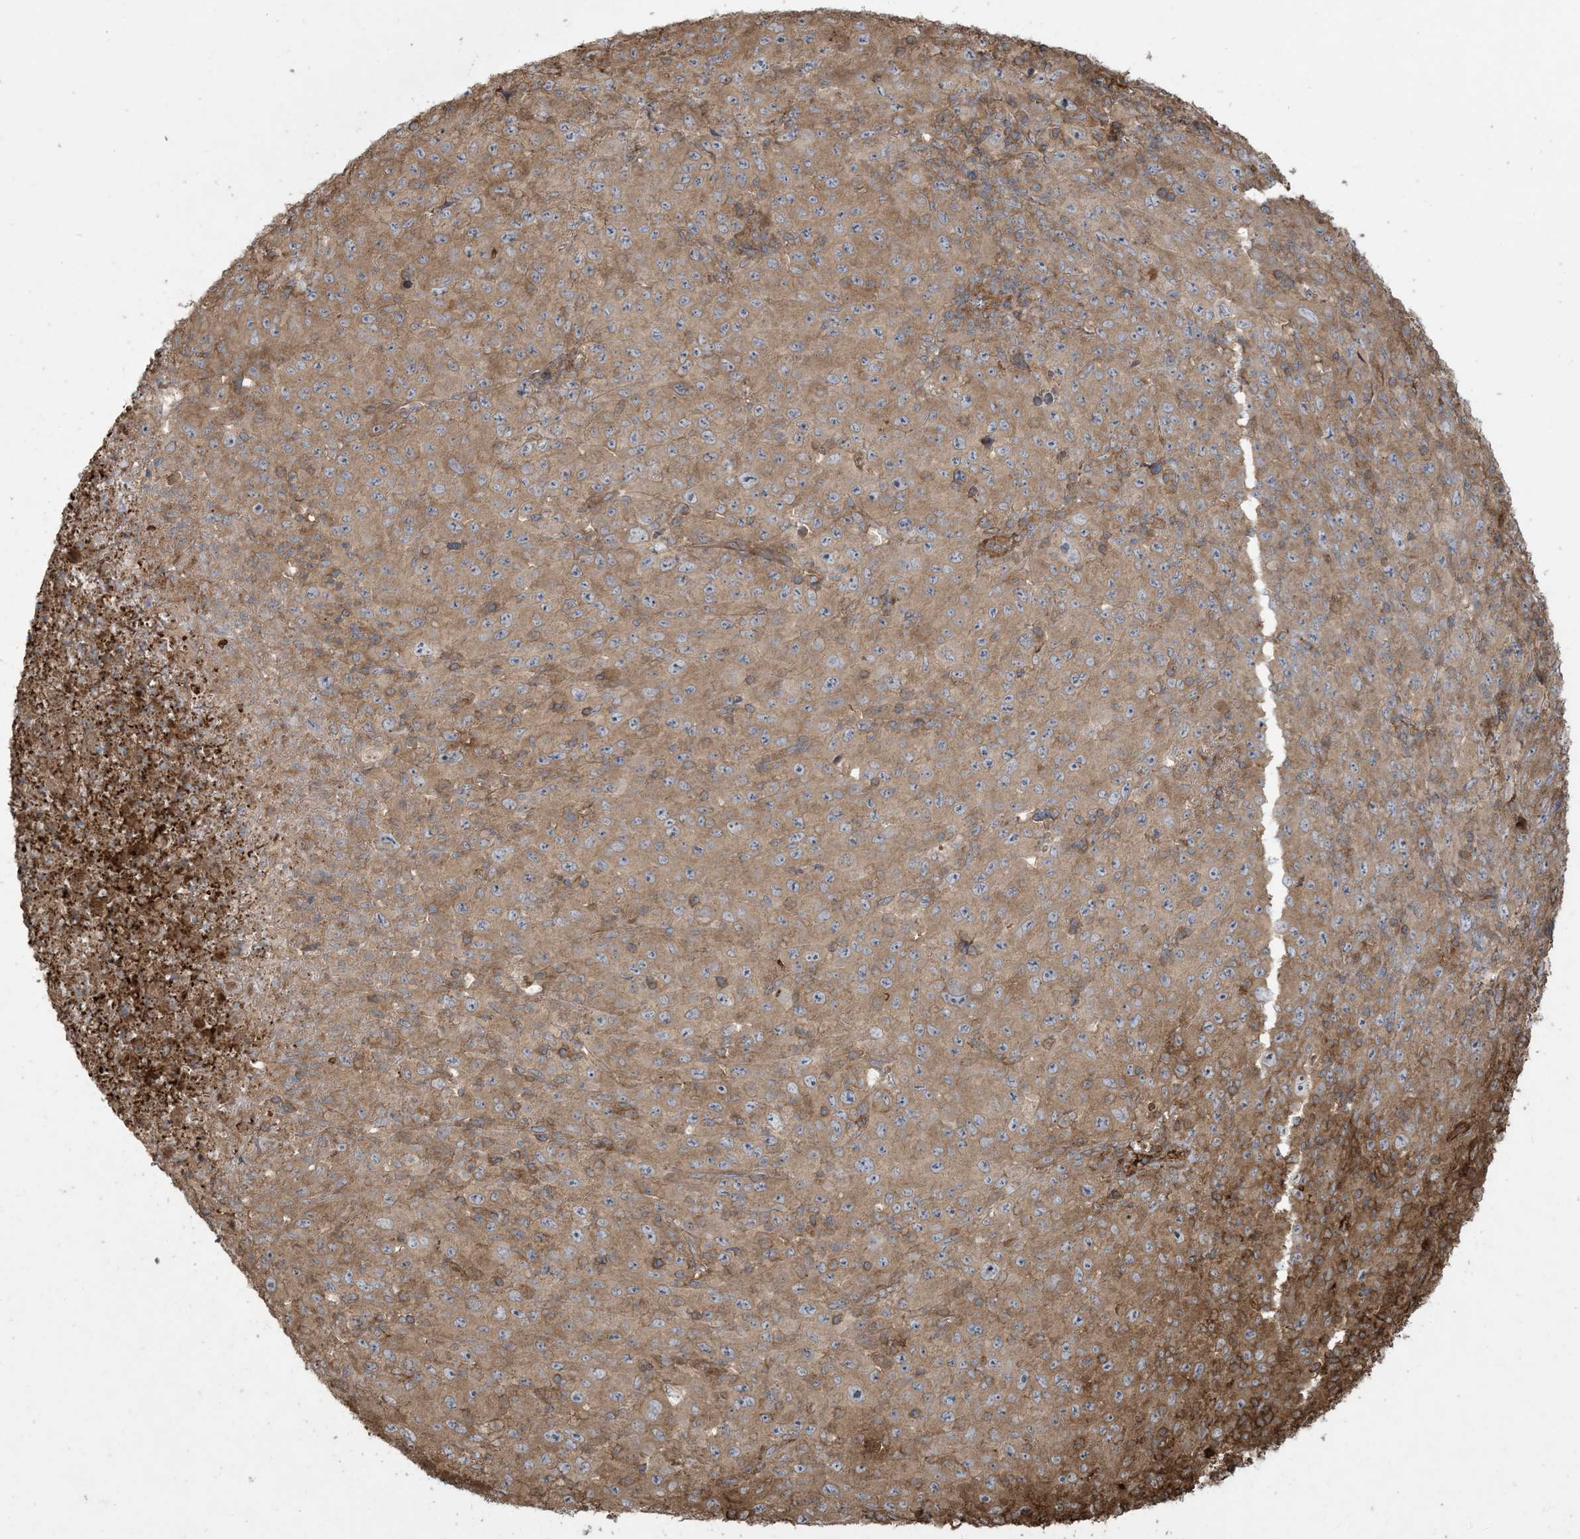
{"staining": {"intensity": "moderate", "quantity": ">75%", "location": "cytoplasmic/membranous"}, "tissue": "melanoma", "cell_type": "Tumor cells", "image_type": "cancer", "snomed": [{"axis": "morphology", "description": "Malignant melanoma, Metastatic site"}, {"axis": "topography", "description": "Skin"}], "caption": "Immunohistochemical staining of human melanoma displays medium levels of moderate cytoplasmic/membranous staining in about >75% of tumor cells.", "gene": "KLHL18", "patient": {"sex": "female", "age": 56}}